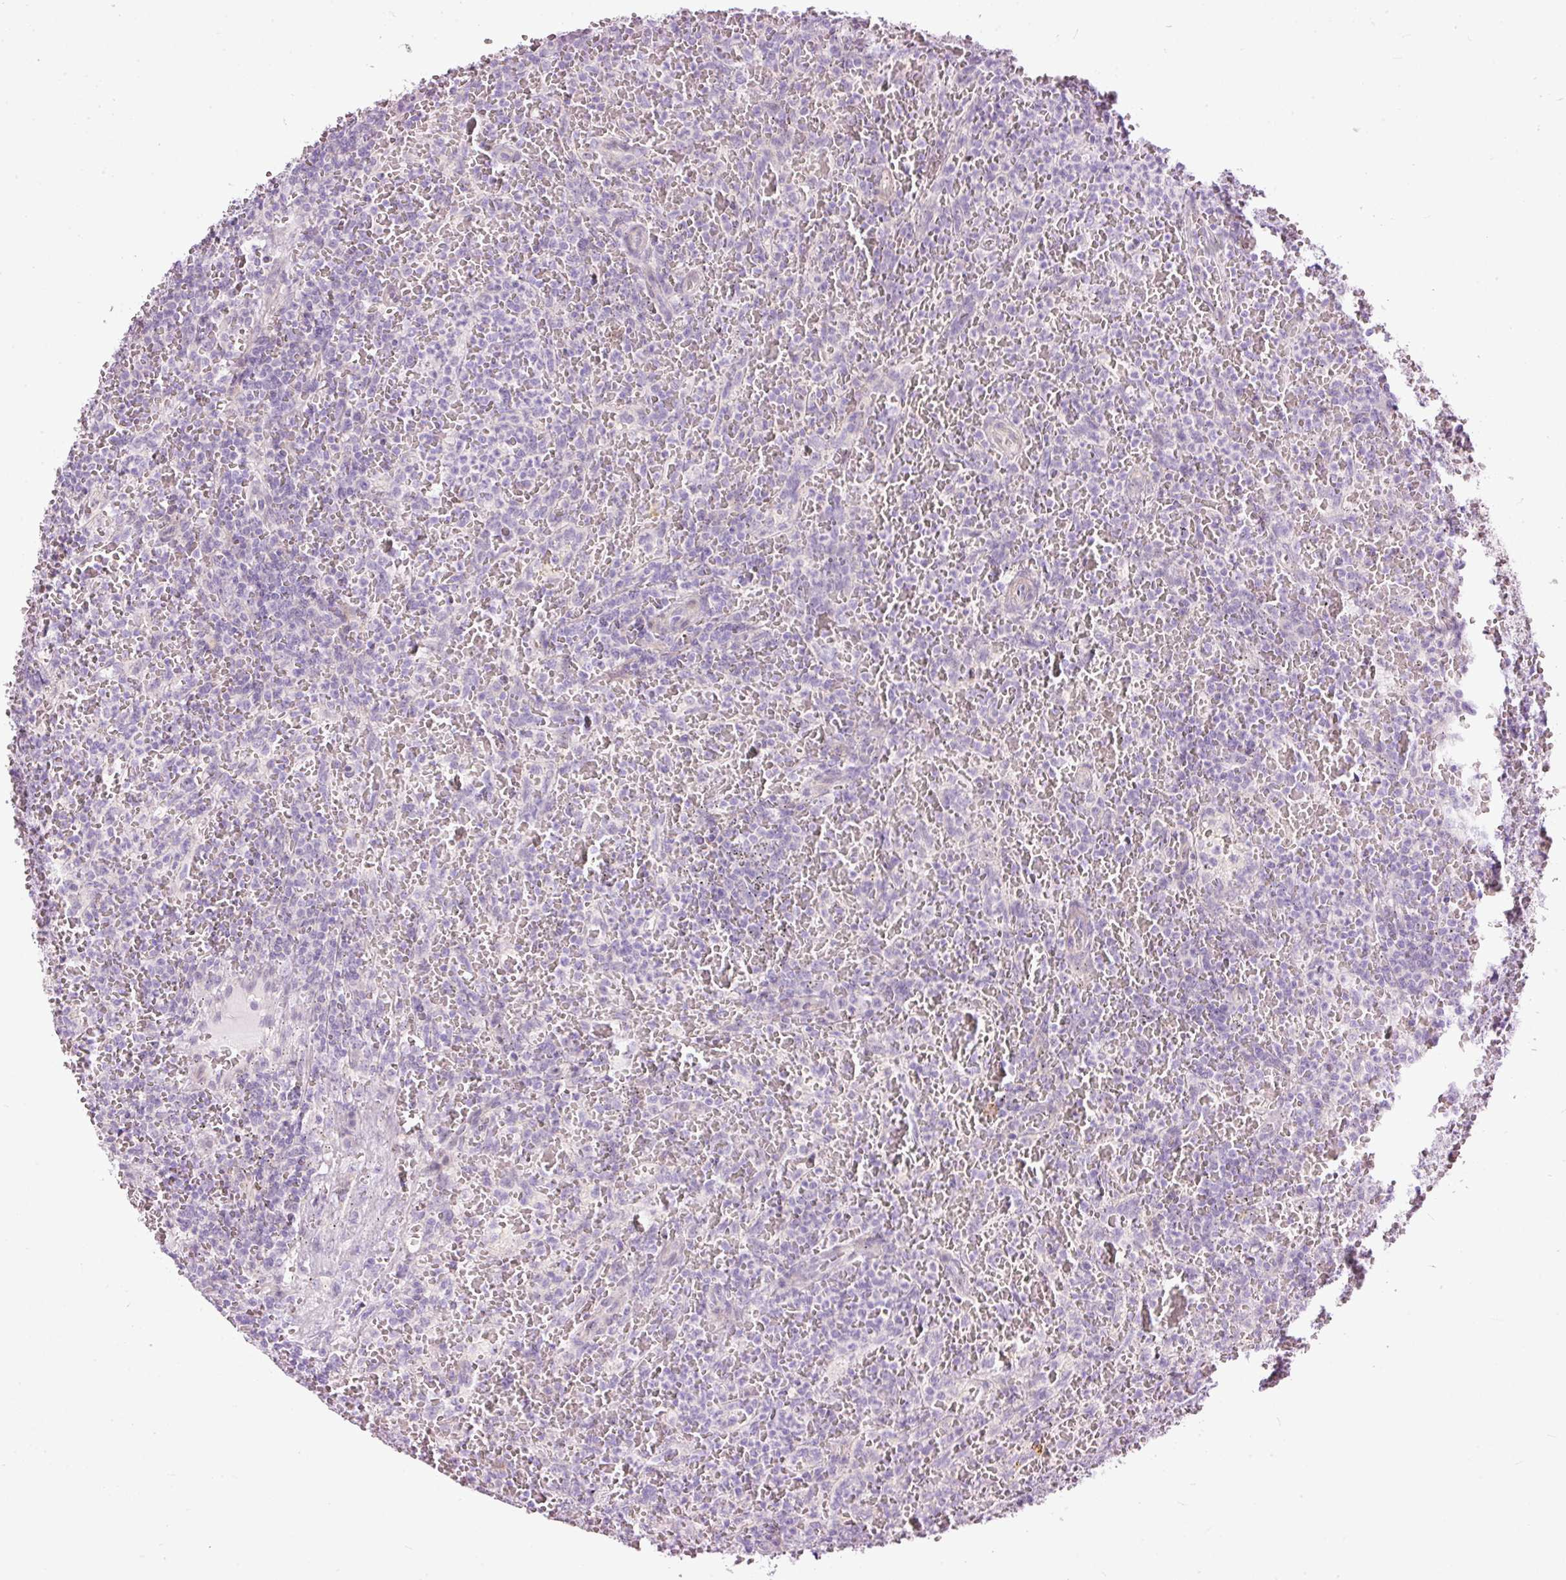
{"staining": {"intensity": "negative", "quantity": "none", "location": "none"}, "tissue": "lymphoma", "cell_type": "Tumor cells", "image_type": "cancer", "snomed": [{"axis": "morphology", "description": "Malignant lymphoma, non-Hodgkin's type, Low grade"}, {"axis": "topography", "description": "Spleen"}], "caption": "The micrograph exhibits no significant expression in tumor cells of lymphoma.", "gene": "FCRL4", "patient": {"sex": "female", "age": 64}}